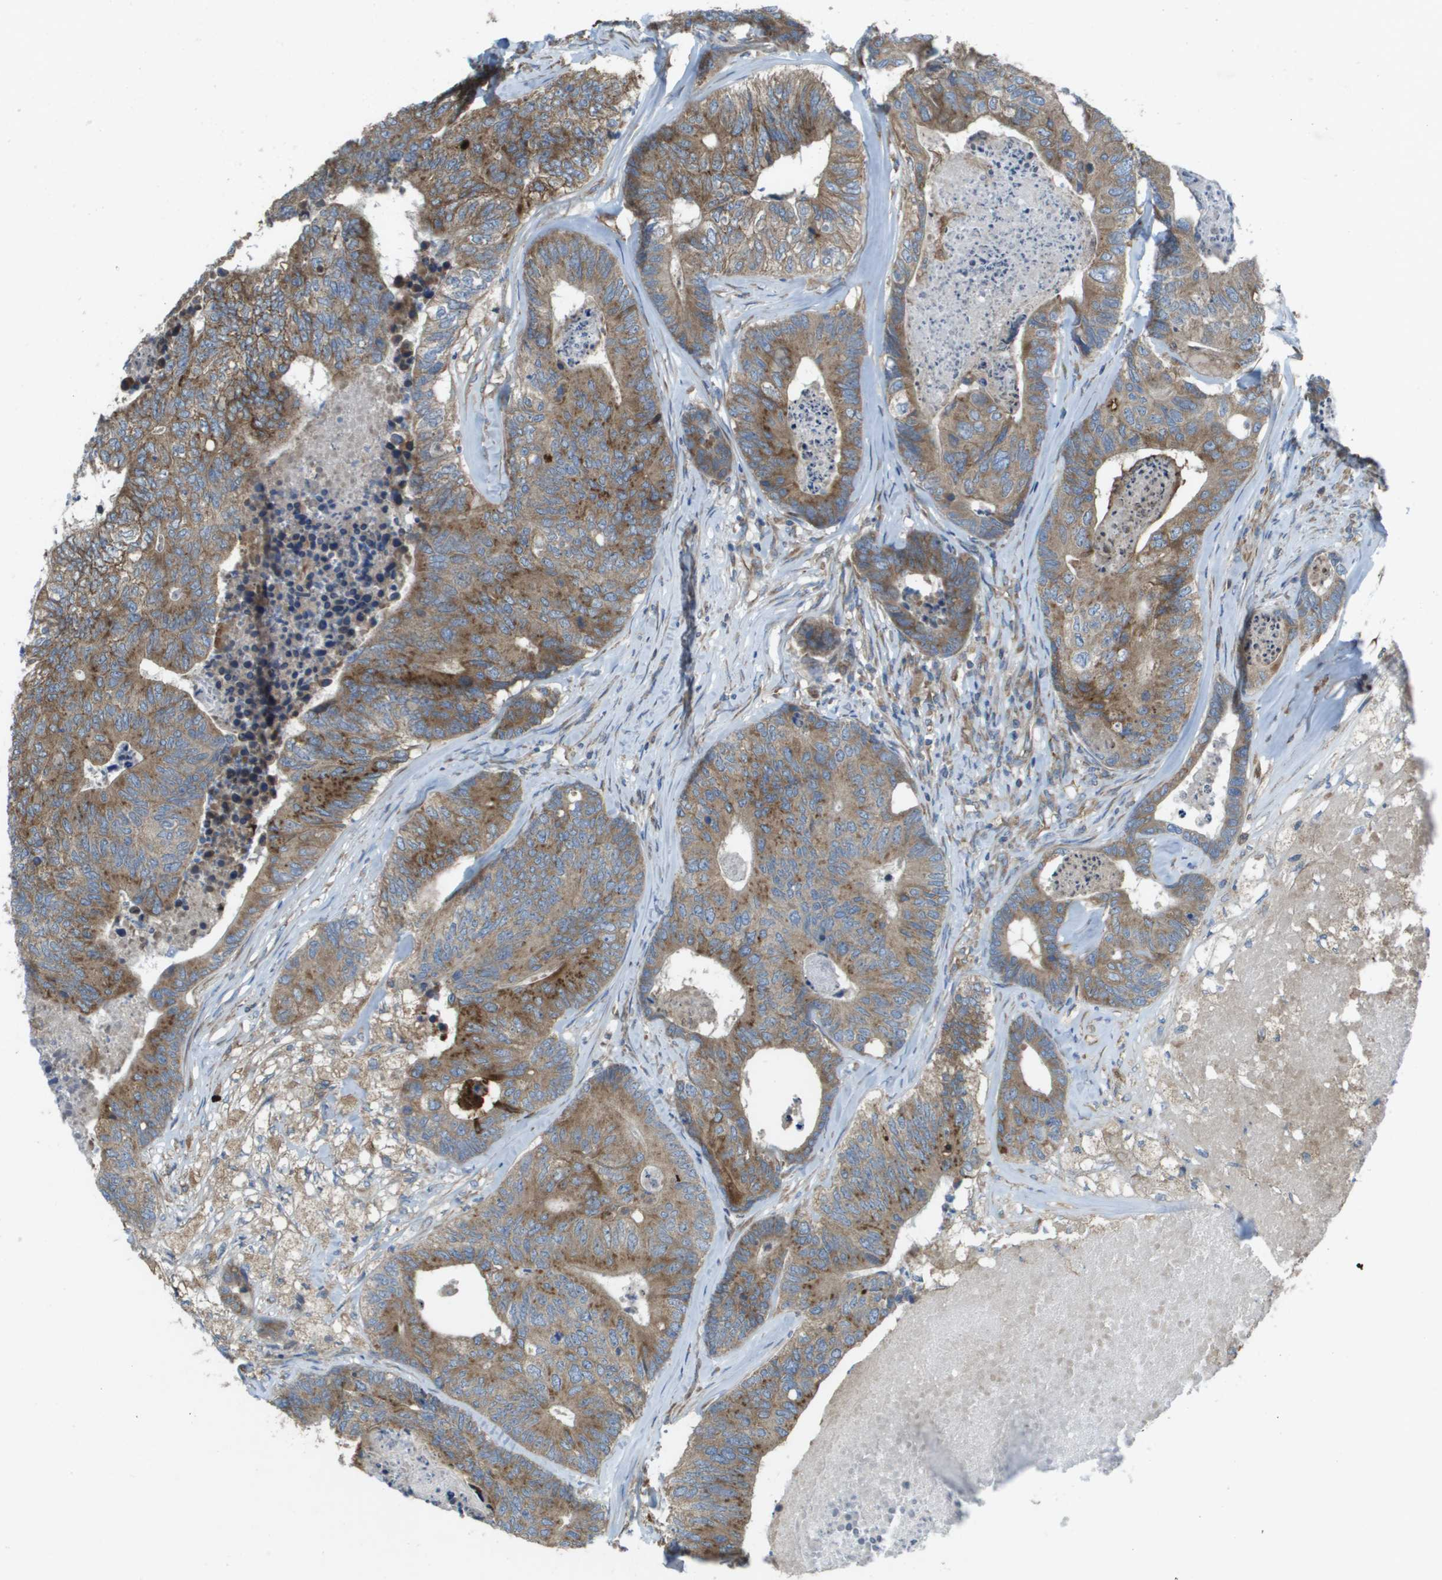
{"staining": {"intensity": "moderate", "quantity": ">75%", "location": "cytoplasmic/membranous"}, "tissue": "colorectal cancer", "cell_type": "Tumor cells", "image_type": "cancer", "snomed": [{"axis": "morphology", "description": "Adenocarcinoma, NOS"}, {"axis": "topography", "description": "Colon"}], "caption": "Tumor cells demonstrate medium levels of moderate cytoplasmic/membranous positivity in about >75% of cells in colorectal adenocarcinoma.", "gene": "CLCN2", "patient": {"sex": "female", "age": 57}}